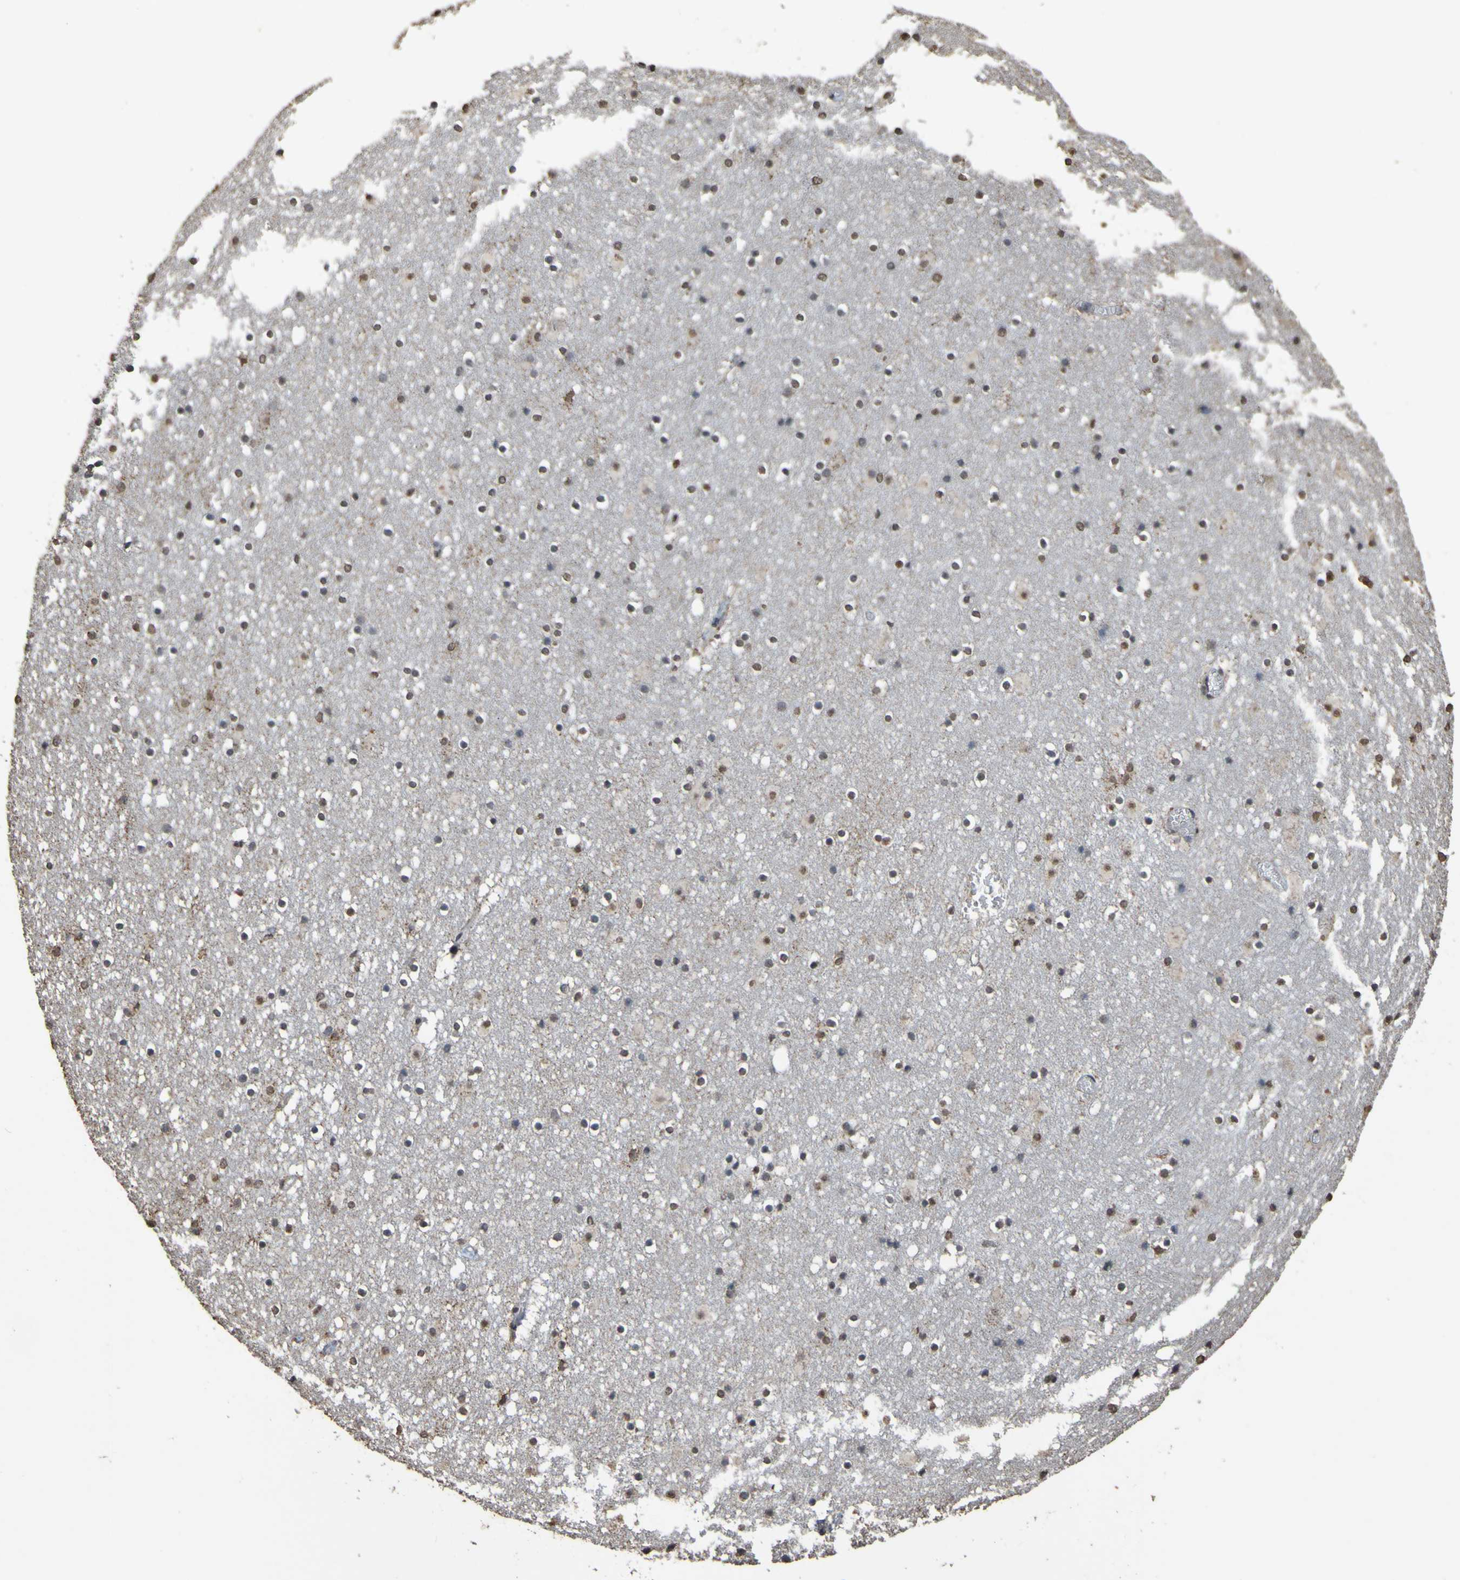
{"staining": {"intensity": "weak", "quantity": "25%-75%", "location": "nuclear"}, "tissue": "caudate", "cell_type": "Glial cells", "image_type": "normal", "snomed": [{"axis": "morphology", "description": "Normal tissue, NOS"}, {"axis": "topography", "description": "Lateral ventricle wall"}], "caption": "DAB (3,3'-diaminobenzidine) immunohistochemical staining of unremarkable human caudate demonstrates weak nuclear protein positivity in approximately 25%-75% of glial cells.", "gene": "ALKBH2", "patient": {"sex": "male", "age": 45}}